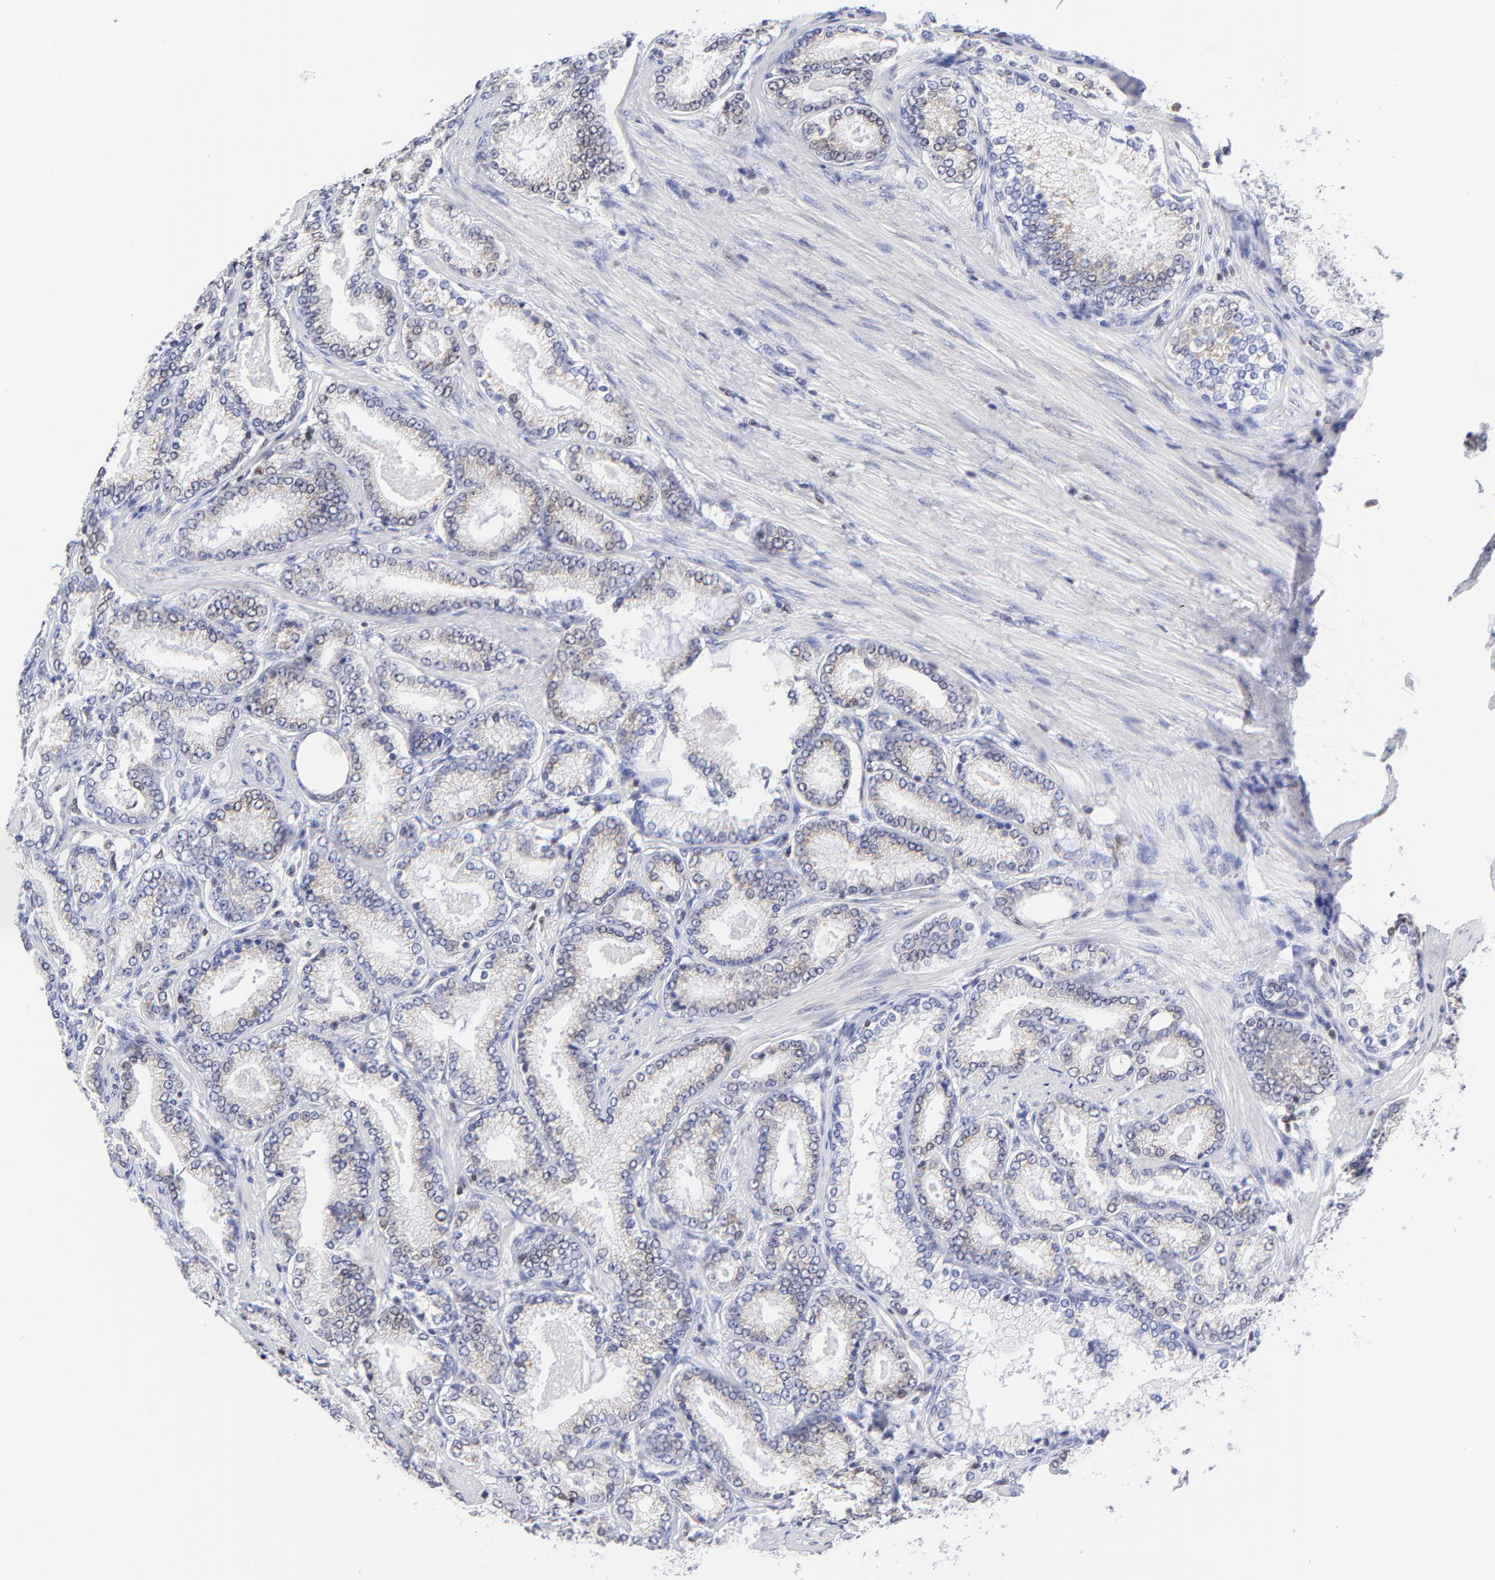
{"staining": {"intensity": "weak", "quantity": "<25%", "location": "cytoplasmic/membranous"}, "tissue": "prostate cancer", "cell_type": "Tumor cells", "image_type": "cancer", "snomed": [{"axis": "morphology", "description": "Adenocarcinoma, Low grade"}, {"axis": "topography", "description": "Prostate"}], "caption": "An immunohistochemistry (IHC) histopathology image of prostate low-grade adenocarcinoma is shown. There is no staining in tumor cells of prostate low-grade adenocarcinoma.", "gene": "THAP7", "patient": {"sex": "male", "age": 71}}